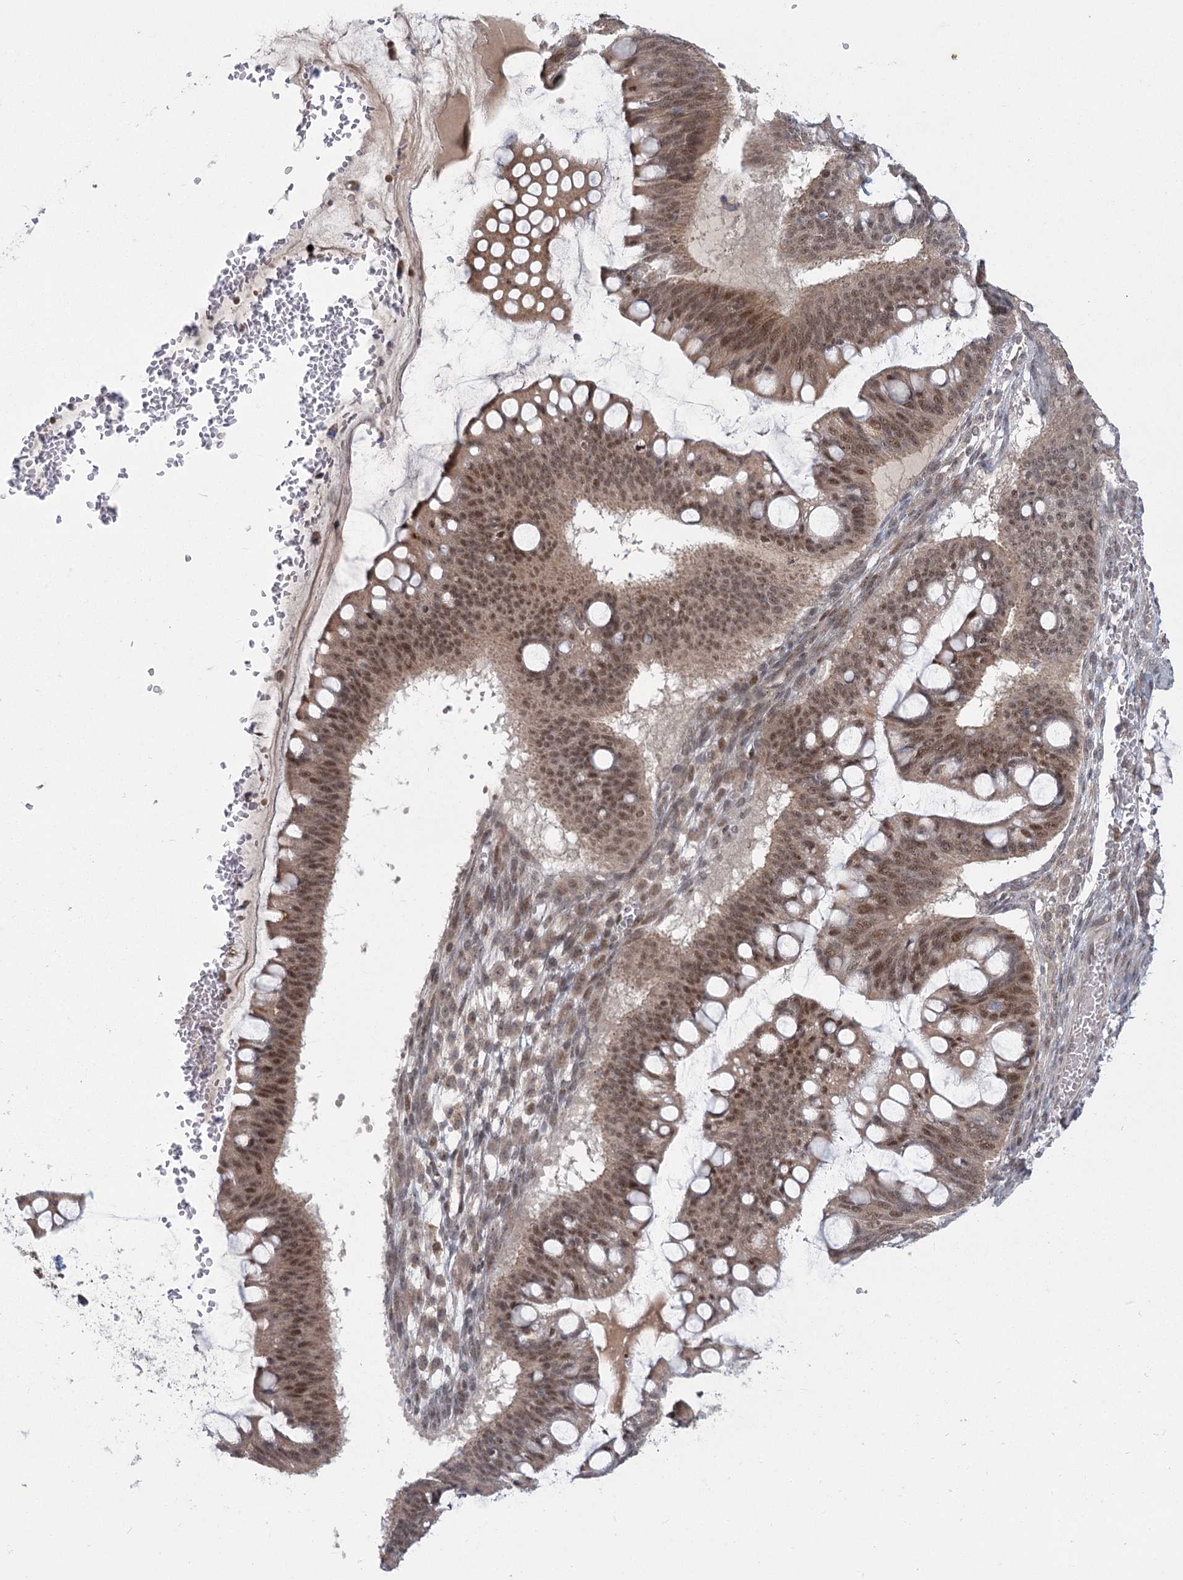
{"staining": {"intensity": "moderate", "quantity": ">75%", "location": "cytoplasmic/membranous,nuclear"}, "tissue": "ovarian cancer", "cell_type": "Tumor cells", "image_type": "cancer", "snomed": [{"axis": "morphology", "description": "Cystadenocarcinoma, mucinous, NOS"}, {"axis": "topography", "description": "Ovary"}], "caption": "Ovarian cancer (mucinous cystadenocarcinoma) was stained to show a protein in brown. There is medium levels of moderate cytoplasmic/membranous and nuclear positivity in about >75% of tumor cells.", "gene": "CIB4", "patient": {"sex": "female", "age": 73}}